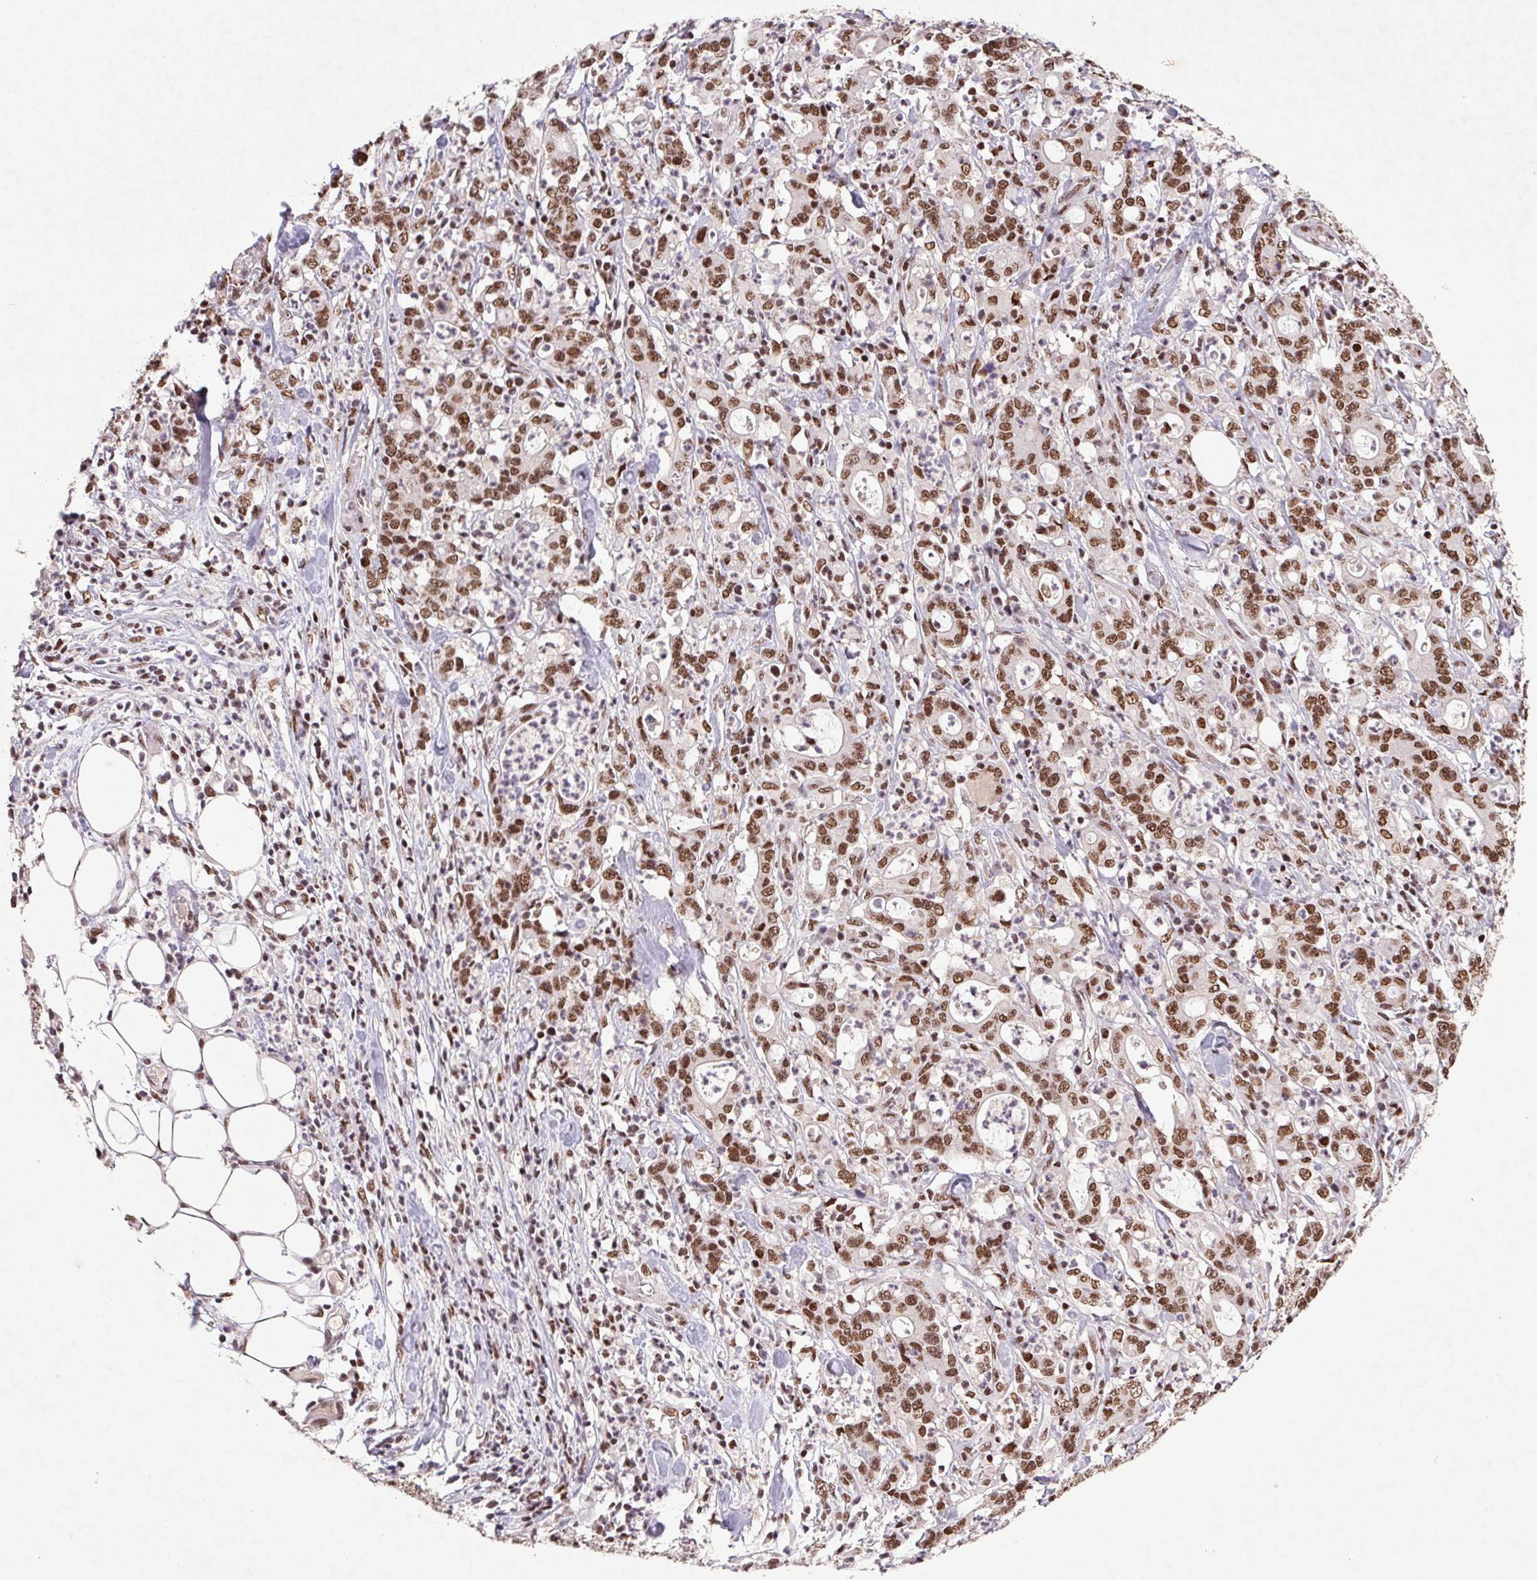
{"staining": {"intensity": "moderate", "quantity": ">75%", "location": "nuclear"}, "tissue": "stomach cancer", "cell_type": "Tumor cells", "image_type": "cancer", "snomed": [{"axis": "morphology", "description": "Adenocarcinoma, NOS"}, {"axis": "topography", "description": "Stomach, upper"}], "caption": "Human stomach adenocarcinoma stained for a protein (brown) shows moderate nuclear positive positivity in about >75% of tumor cells.", "gene": "LDLRAD4", "patient": {"sex": "male", "age": 68}}